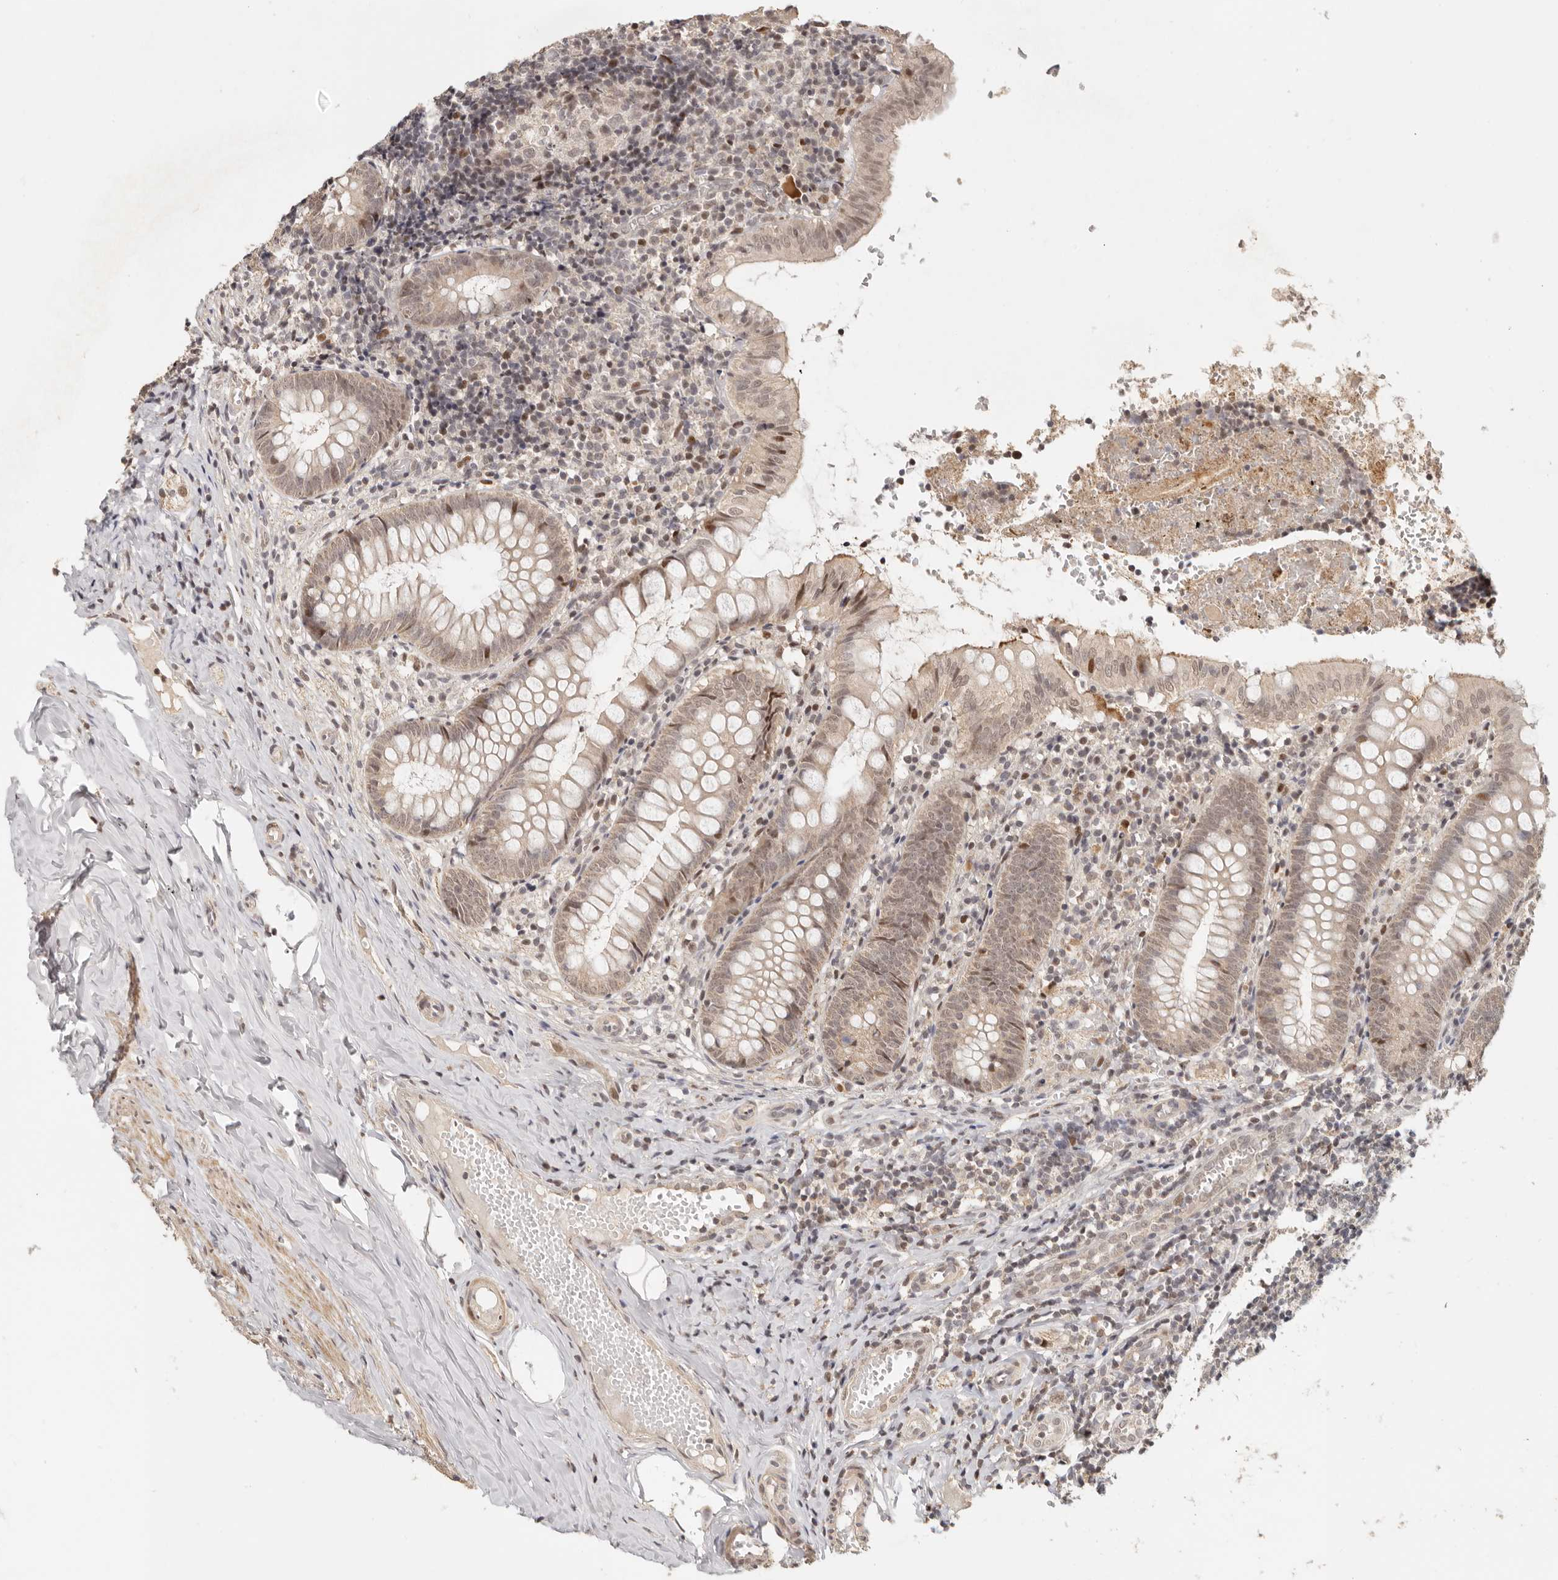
{"staining": {"intensity": "weak", "quantity": ">75%", "location": "cytoplasmic/membranous,nuclear"}, "tissue": "appendix", "cell_type": "Glandular cells", "image_type": "normal", "snomed": [{"axis": "morphology", "description": "Normal tissue, NOS"}, {"axis": "topography", "description": "Appendix"}], "caption": "Glandular cells display low levels of weak cytoplasmic/membranous,nuclear expression in approximately >75% of cells in unremarkable appendix. The staining is performed using DAB (3,3'-diaminobenzidine) brown chromogen to label protein expression. The nuclei are counter-stained blue using hematoxylin.", "gene": "GPBP1L1", "patient": {"sex": "male", "age": 8}}